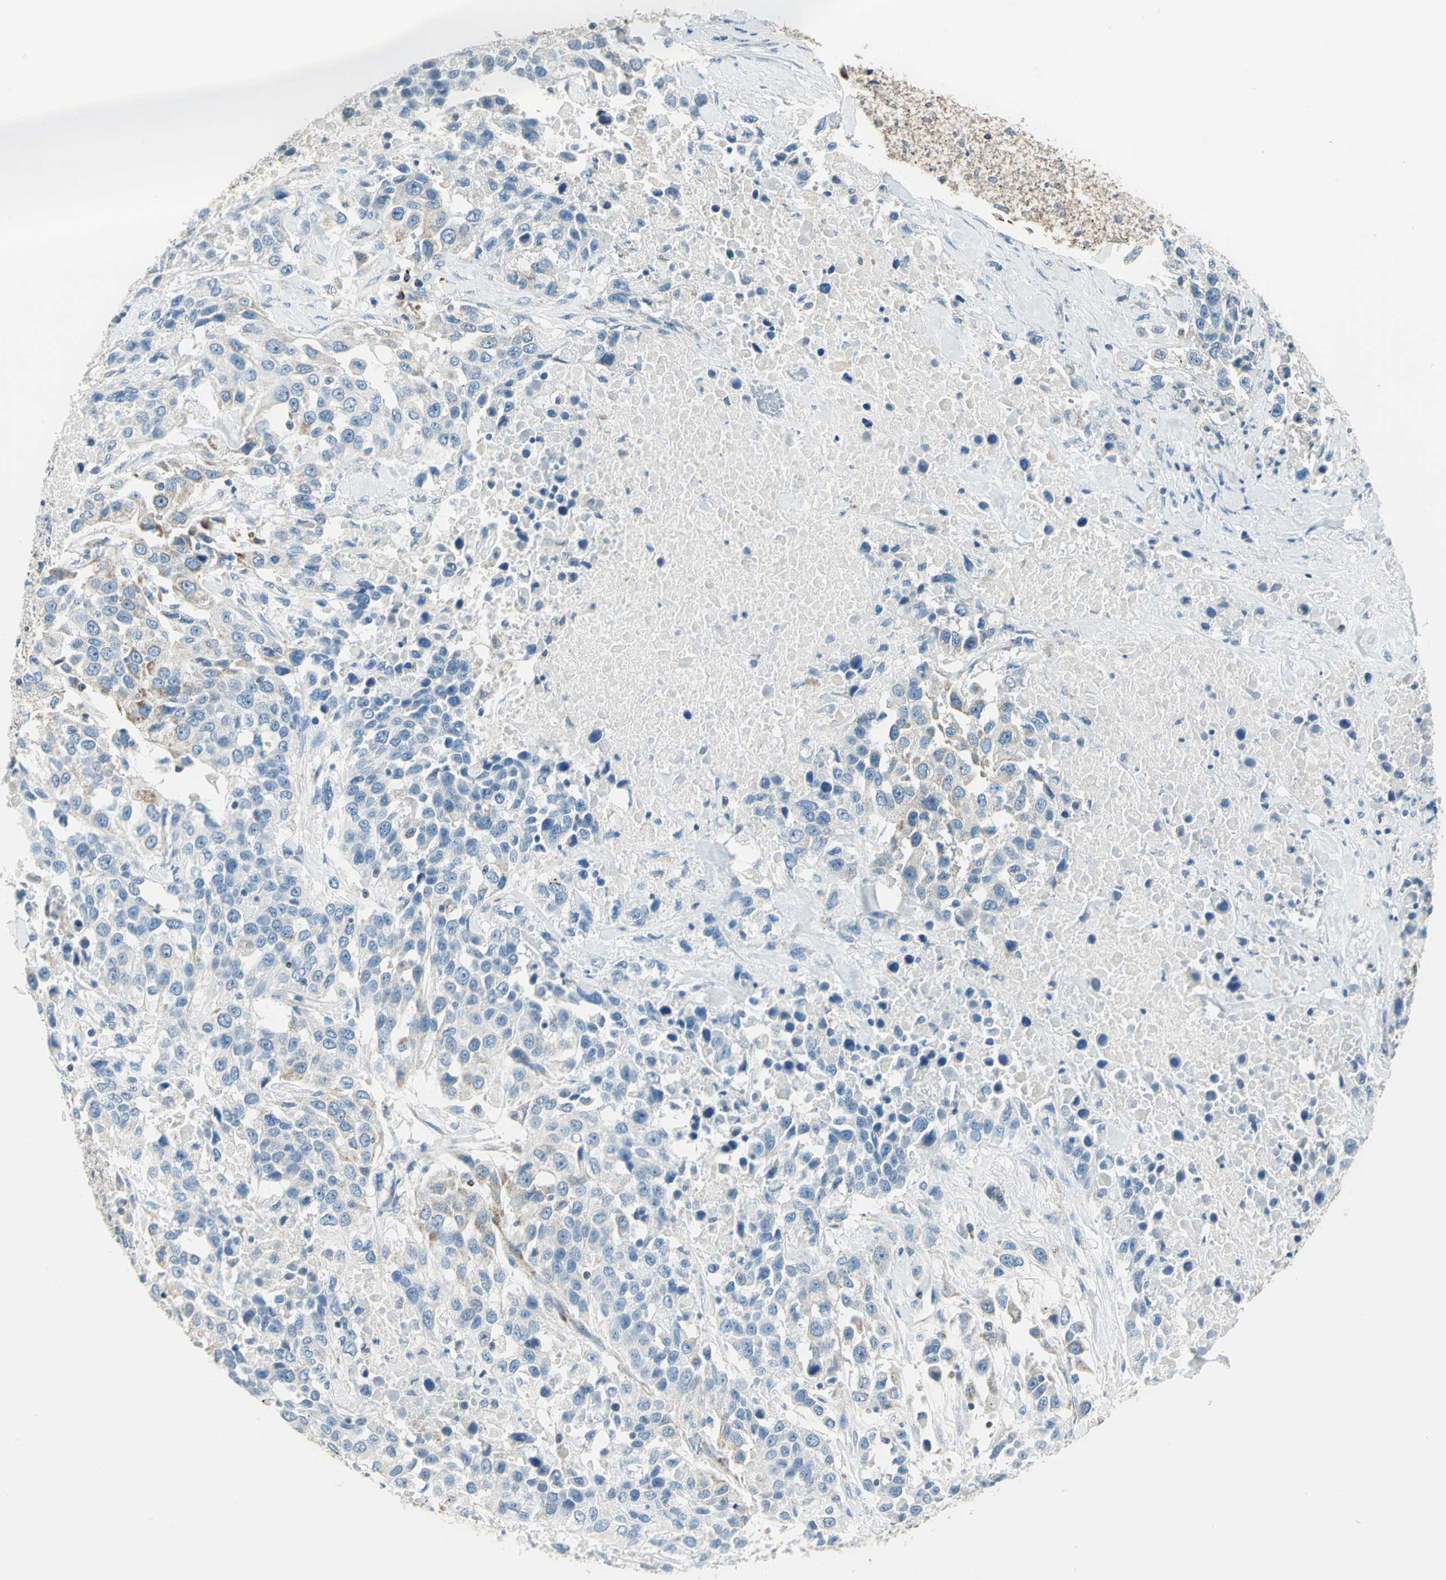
{"staining": {"intensity": "weak", "quantity": "<25%", "location": "cytoplasmic/membranous"}, "tissue": "urothelial cancer", "cell_type": "Tumor cells", "image_type": "cancer", "snomed": [{"axis": "morphology", "description": "Urothelial carcinoma, High grade"}, {"axis": "topography", "description": "Urinary bladder"}], "caption": "Immunohistochemistry micrograph of neoplastic tissue: human urothelial carcinoma (high-grade) stained with DAB (3,3'-diaminobenzidine) demonstrates no significant protein expression in tumor cells.", "gene": "ACADM", "patient": {"sex": "female", "age": 80}}